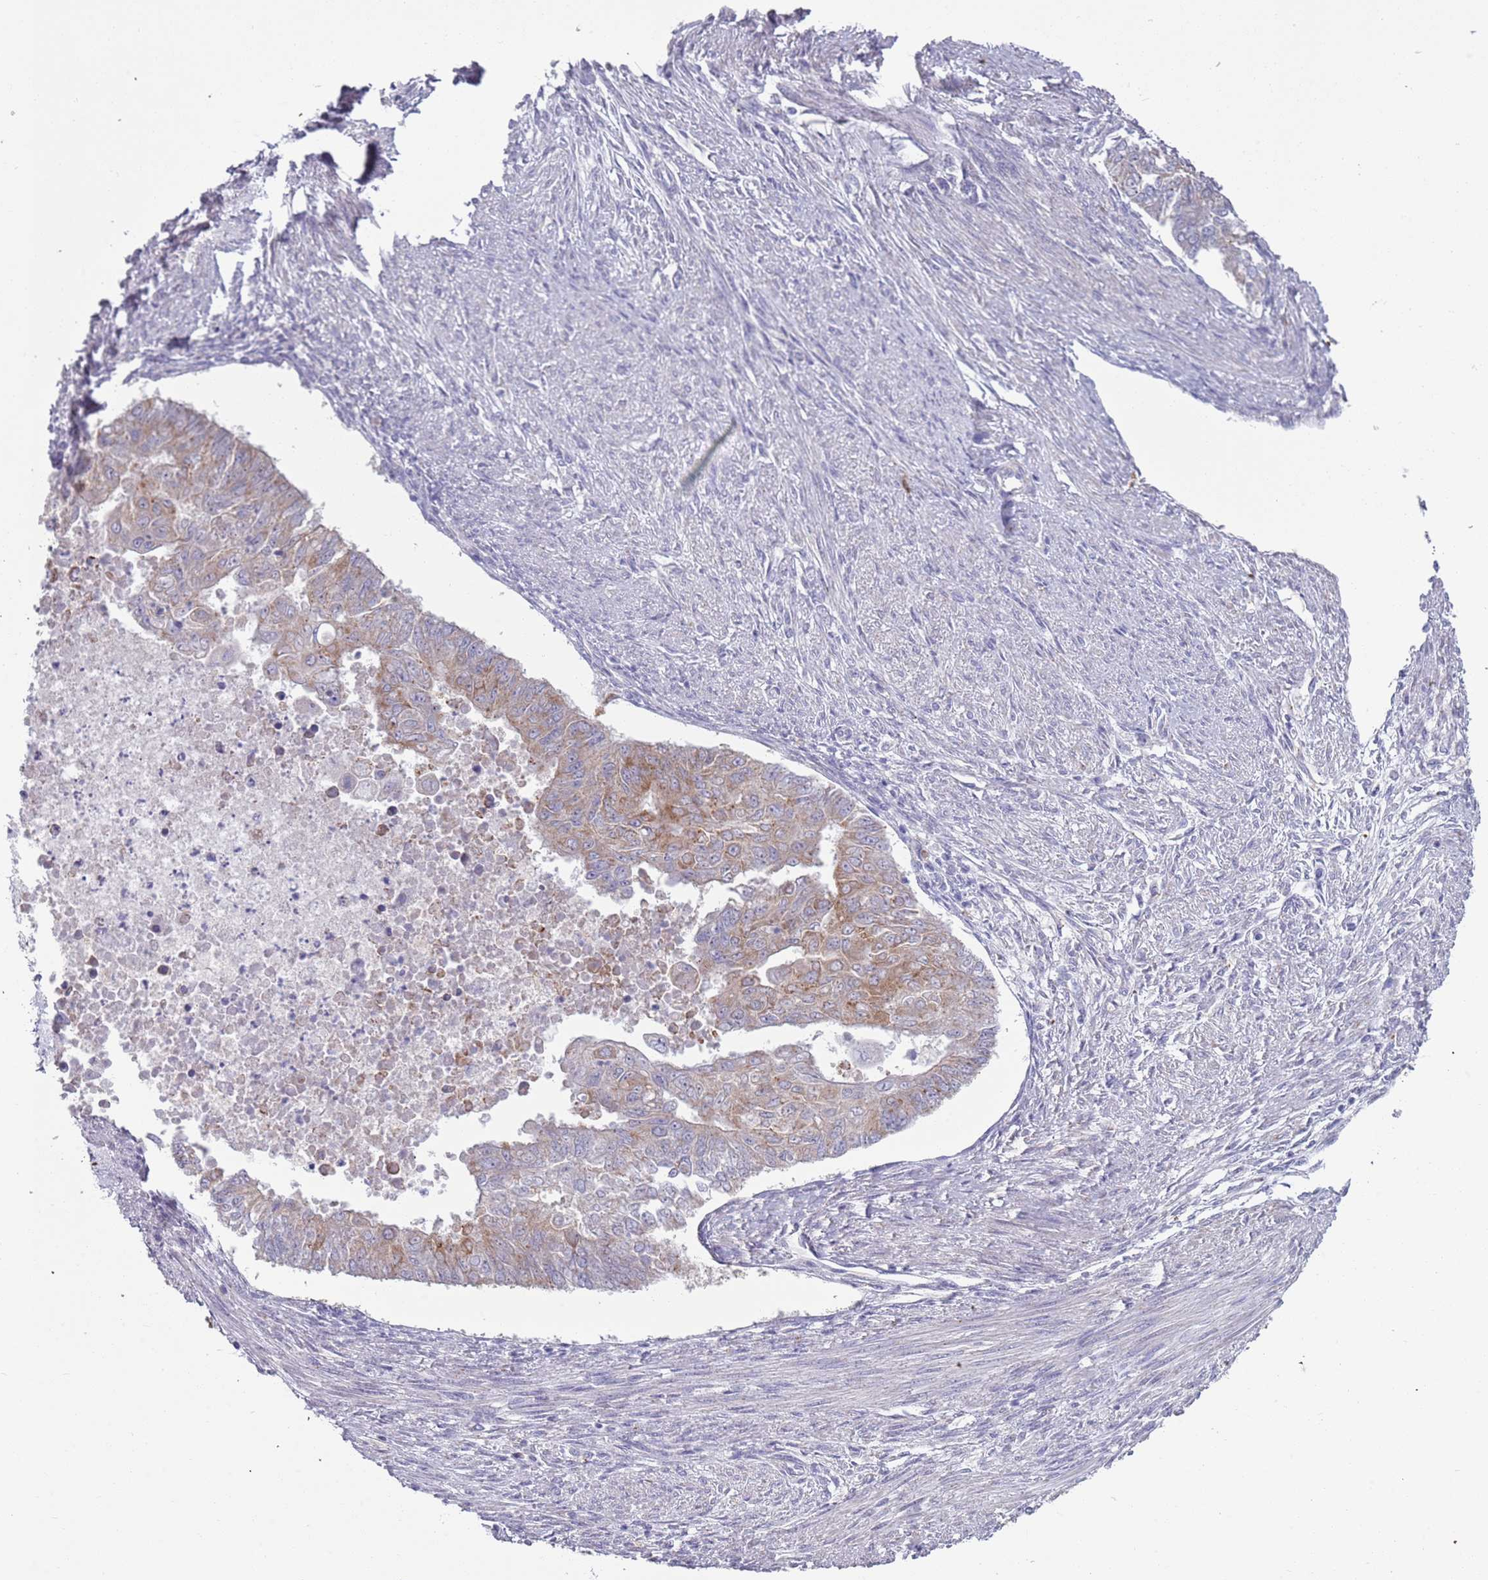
{"staining": {"intensity": "moderate", "quantity": "25%-75%", "location": "cytoplasmic/membranous"}, "tissue": "endometrial cancer", "cell_type": "Tumor cells", "image_type": "cancer", "snomed": [{"axis": "morphology", "description": "Adenocarcinoma, NOS"}, {"axis": "topography", "description": "Endometrium"}], "caption": "Human endometrial adenocarcinoma stained with a brown dye displays moderate cytoplasmic/membranous positive staining in about 25%-75% of tumor cells.", "gene": "LTB", "patient": {"sex": "female", "age": 32}}